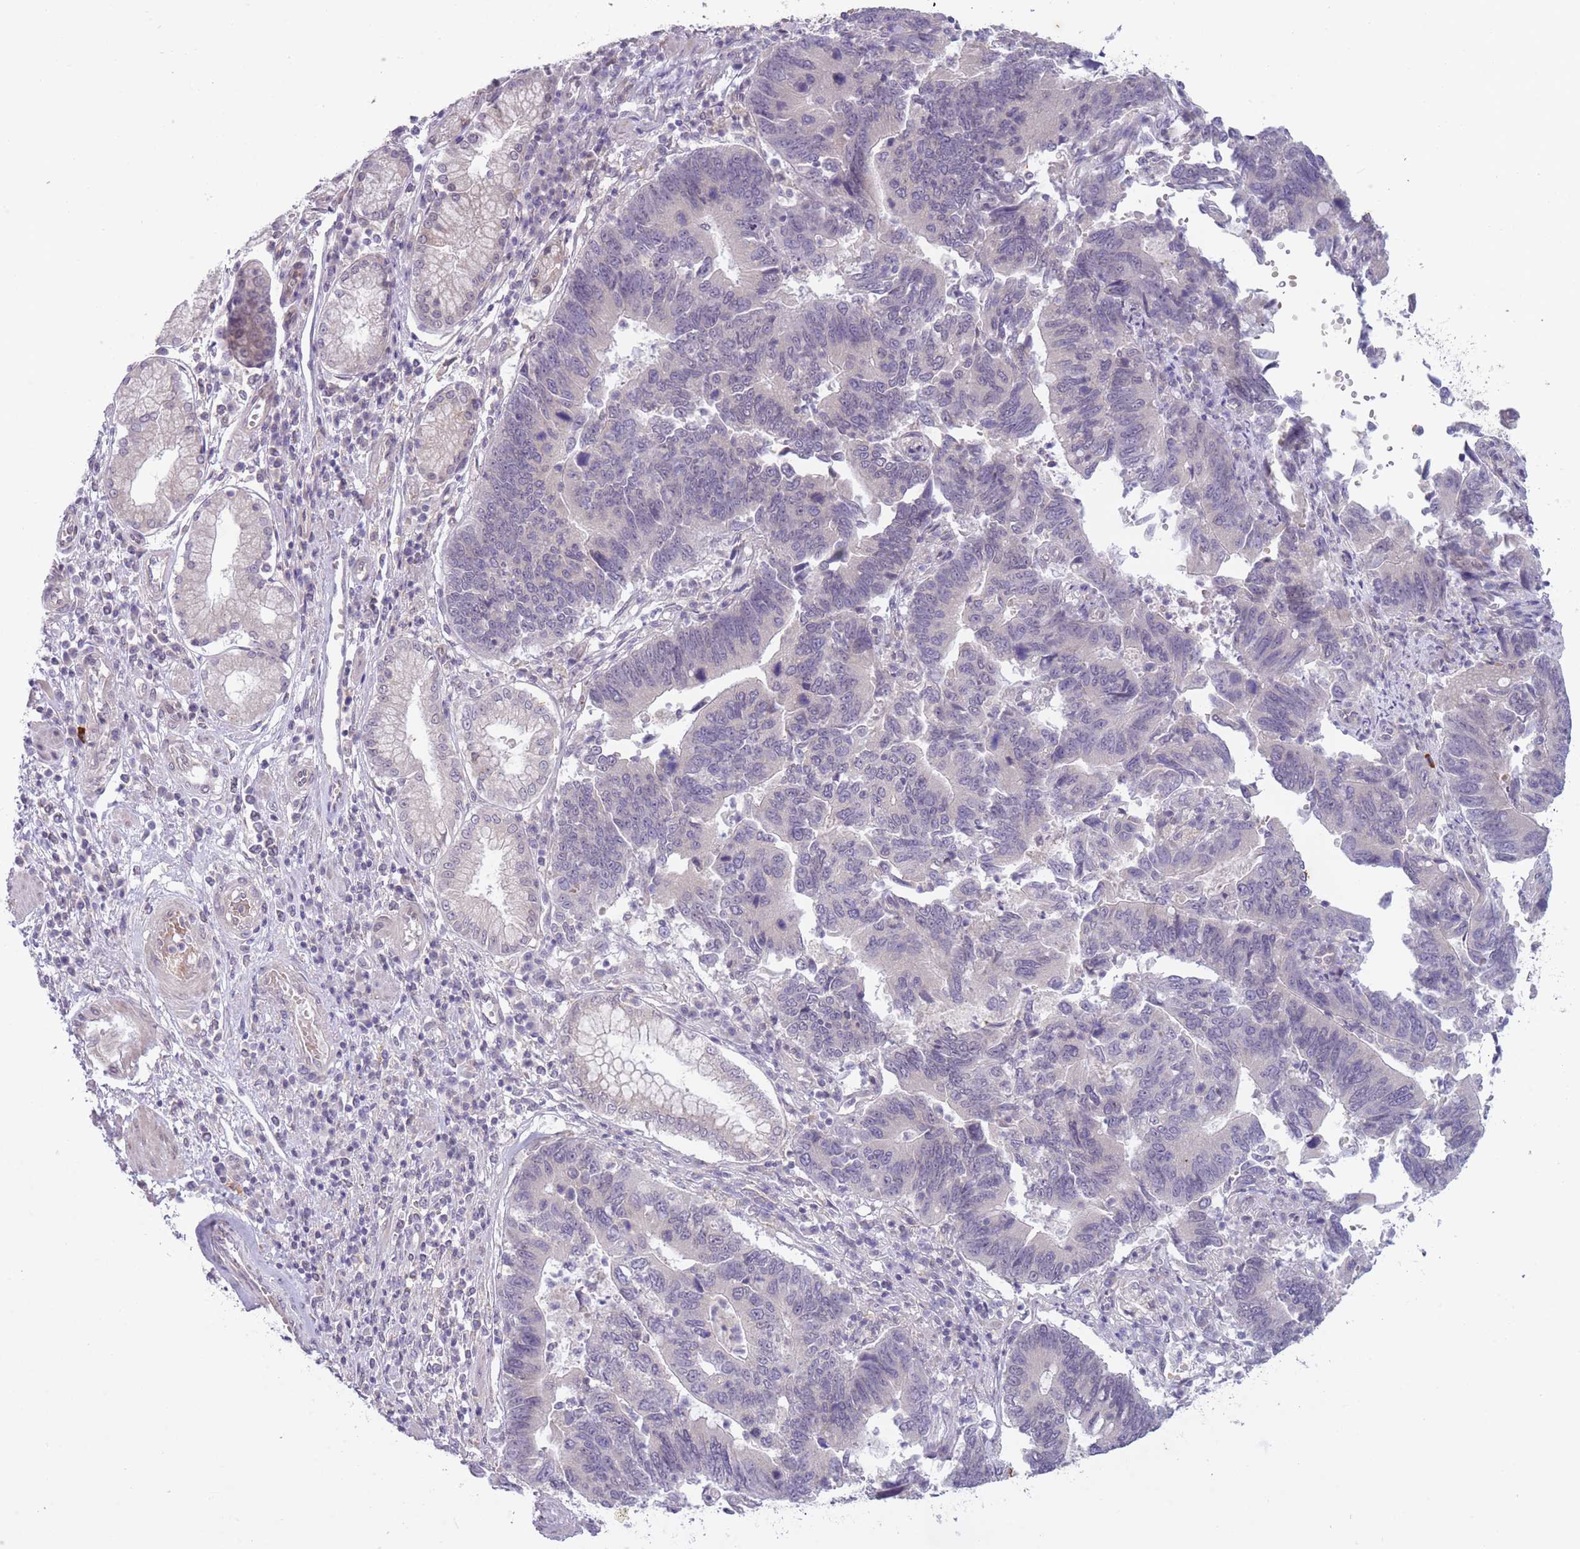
{"staining": {"intensity": "negative", "quantity": "none", "location": "none"}, "tissue": "stomach cancer", "cell_type": "Tumor cells", "image_type": "cancer", "snomed": [{"axis": "morphology", "description": "Adenocarcinoma, NOS"}, {"axis": "topography", "description": "Stomach"}], "caption": "The image reveals no staining of tumor cells in stomach cancer.", "gene": "ARPIN", "patient": {"sex": "male", "age": 59}}